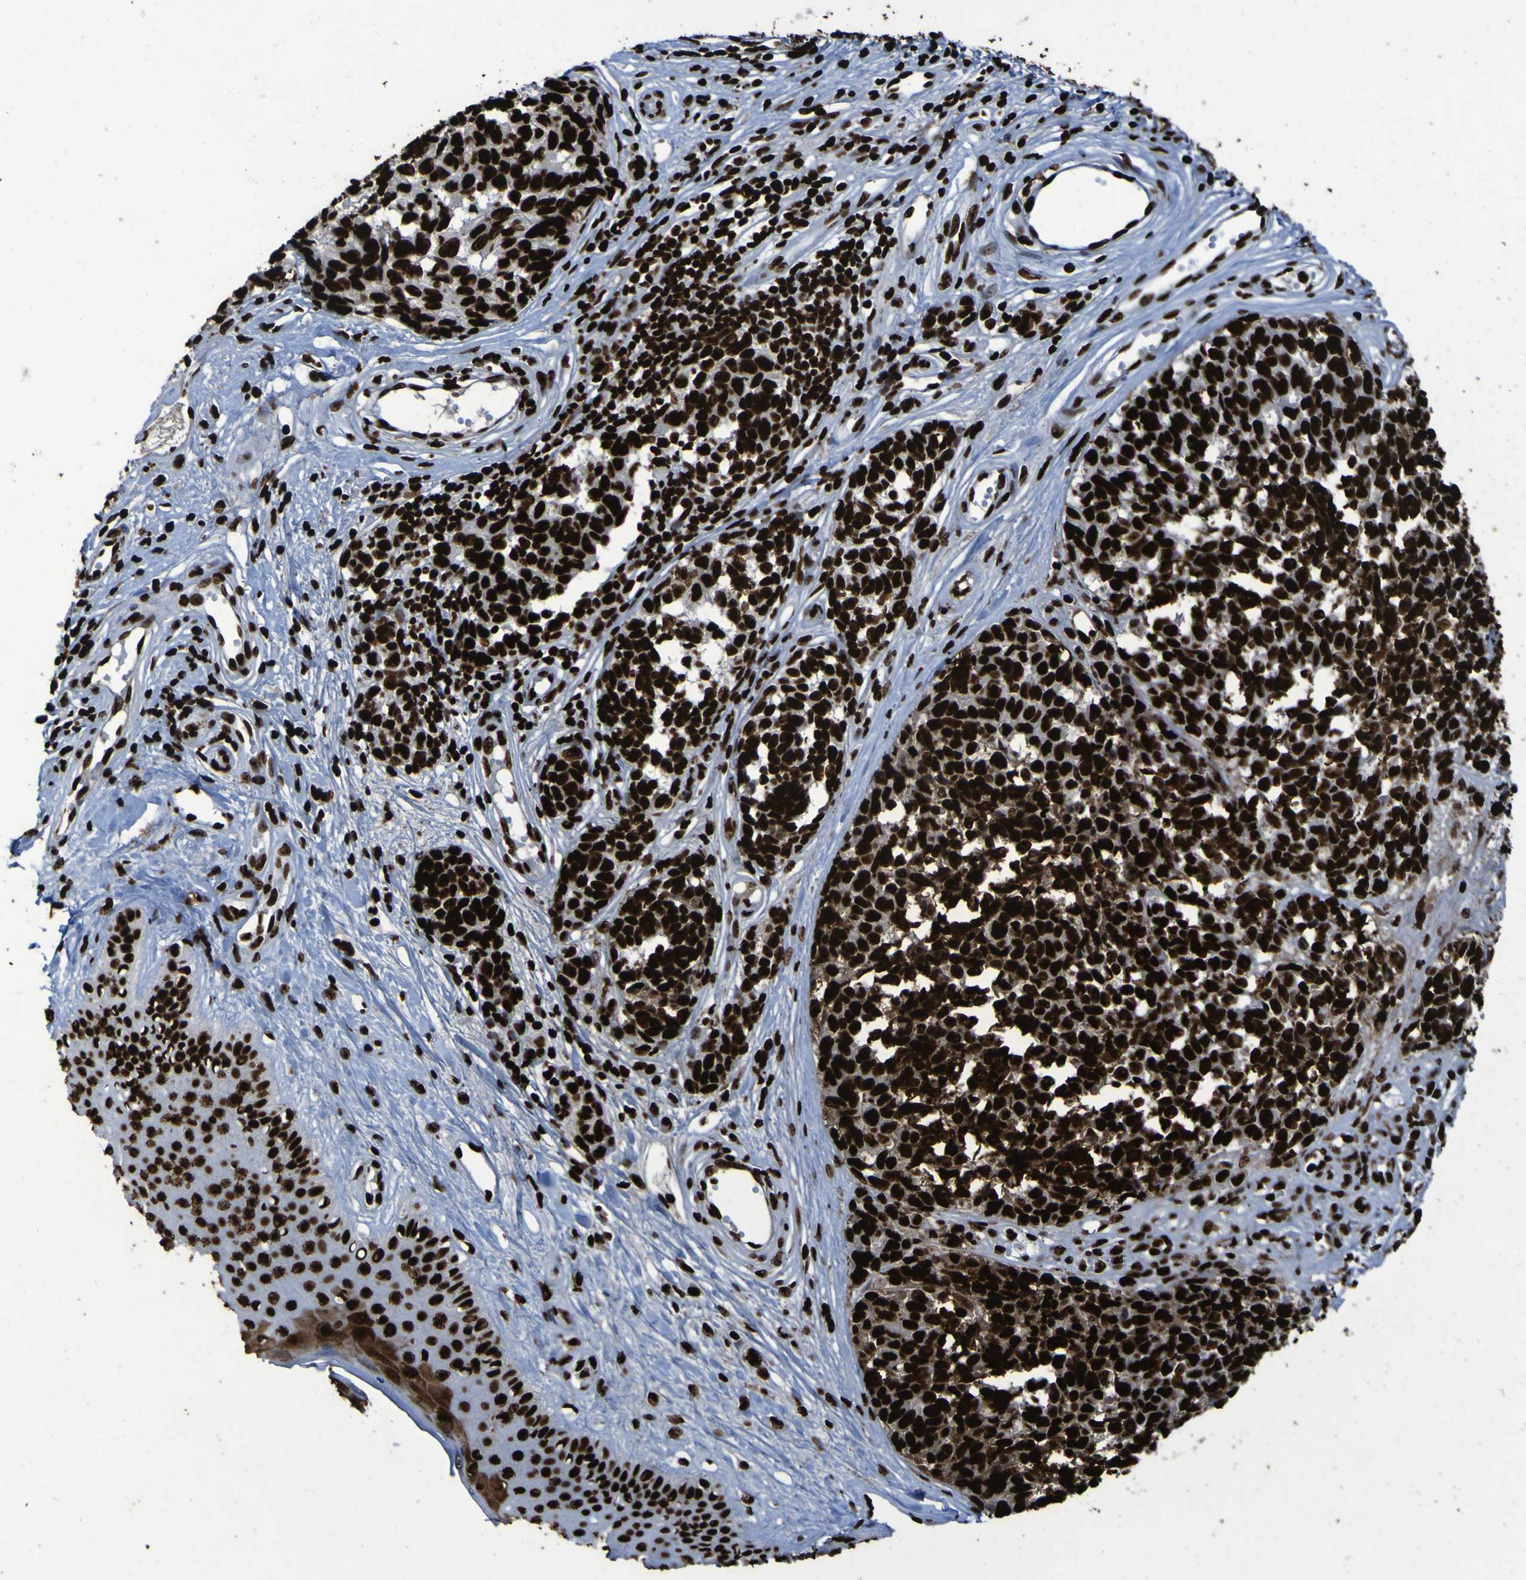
{"staining": {"intensity": "strong", "quantity": ">75%", "location": "nuclear"}, "tissue": "melanoma", "cell_type": "Tumor cells", "image_type": "cancer", "snomed": [{"axis": "morphology", "description": "Malignant melanoma, NOS"}, {"axis": "topography", "description": "Skin"}], "caption": "Malignant melanoma stained for a protein (brown) exhibits strong nuclear positive staining in about >75% of tumor cells.", "gene": "NPM1", "patient": {"sex": "female", "age": 64}}